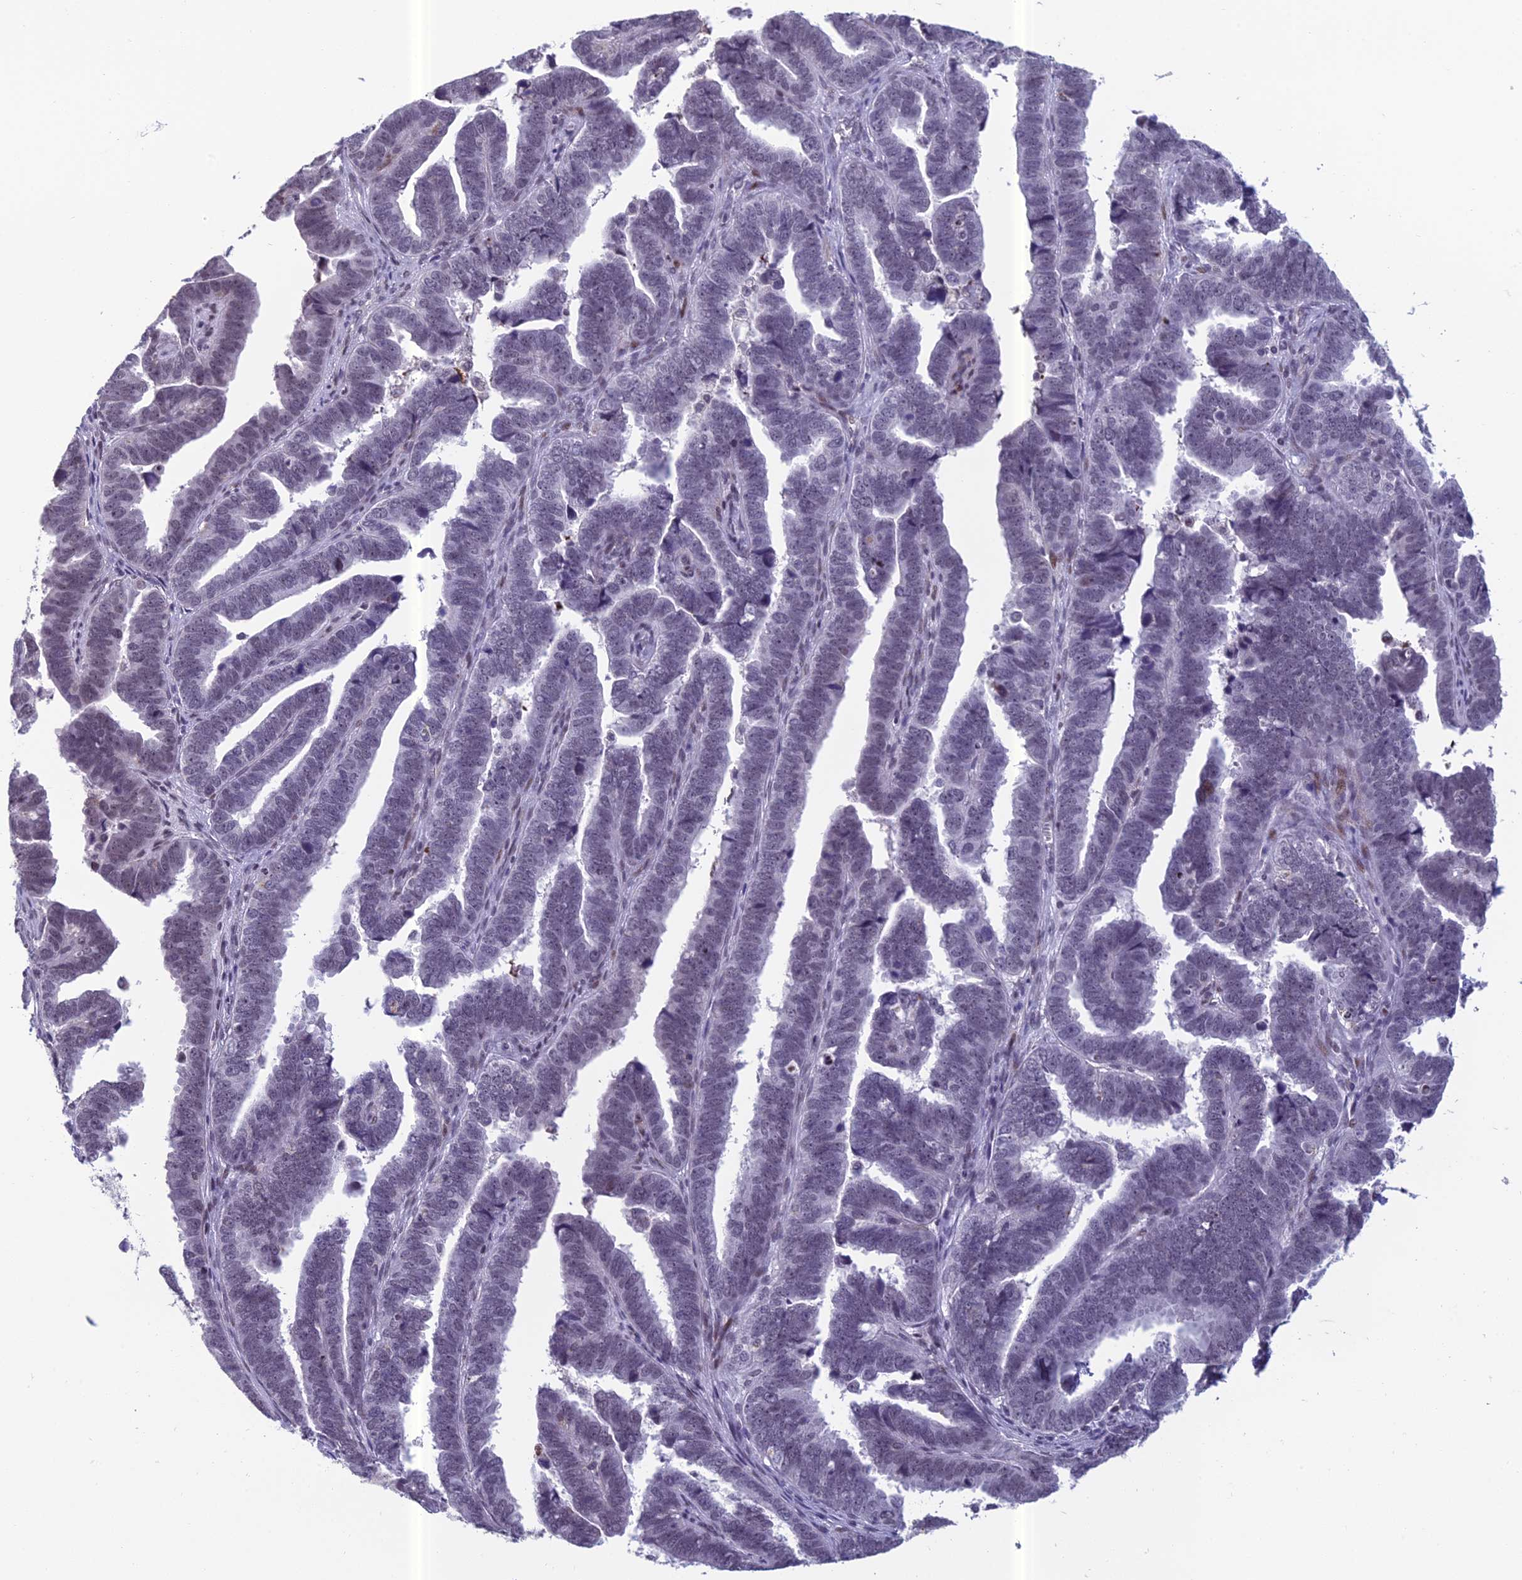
{"staining": {"intensity": "negative", "quantity": "none", "location": "none"}, "tissue": "endometrial cancer", "cell_type": "Tumor cells", "image_type": "cancer", "snomed": [{"axis": "morphology", "description": "Adenocarcinoma, NOS"}, {"axis": "topography", "description": "Endometrium"}], "caption": "High power microscopy photomicrograph of an immunohistochemistry (IHC) histopathology image of endometrial cancer (adenocarcinoma), revealing no significant positivity in tumor cells.", "gene": "RGS17", "patient": {"sex": "female", "age": 75}}